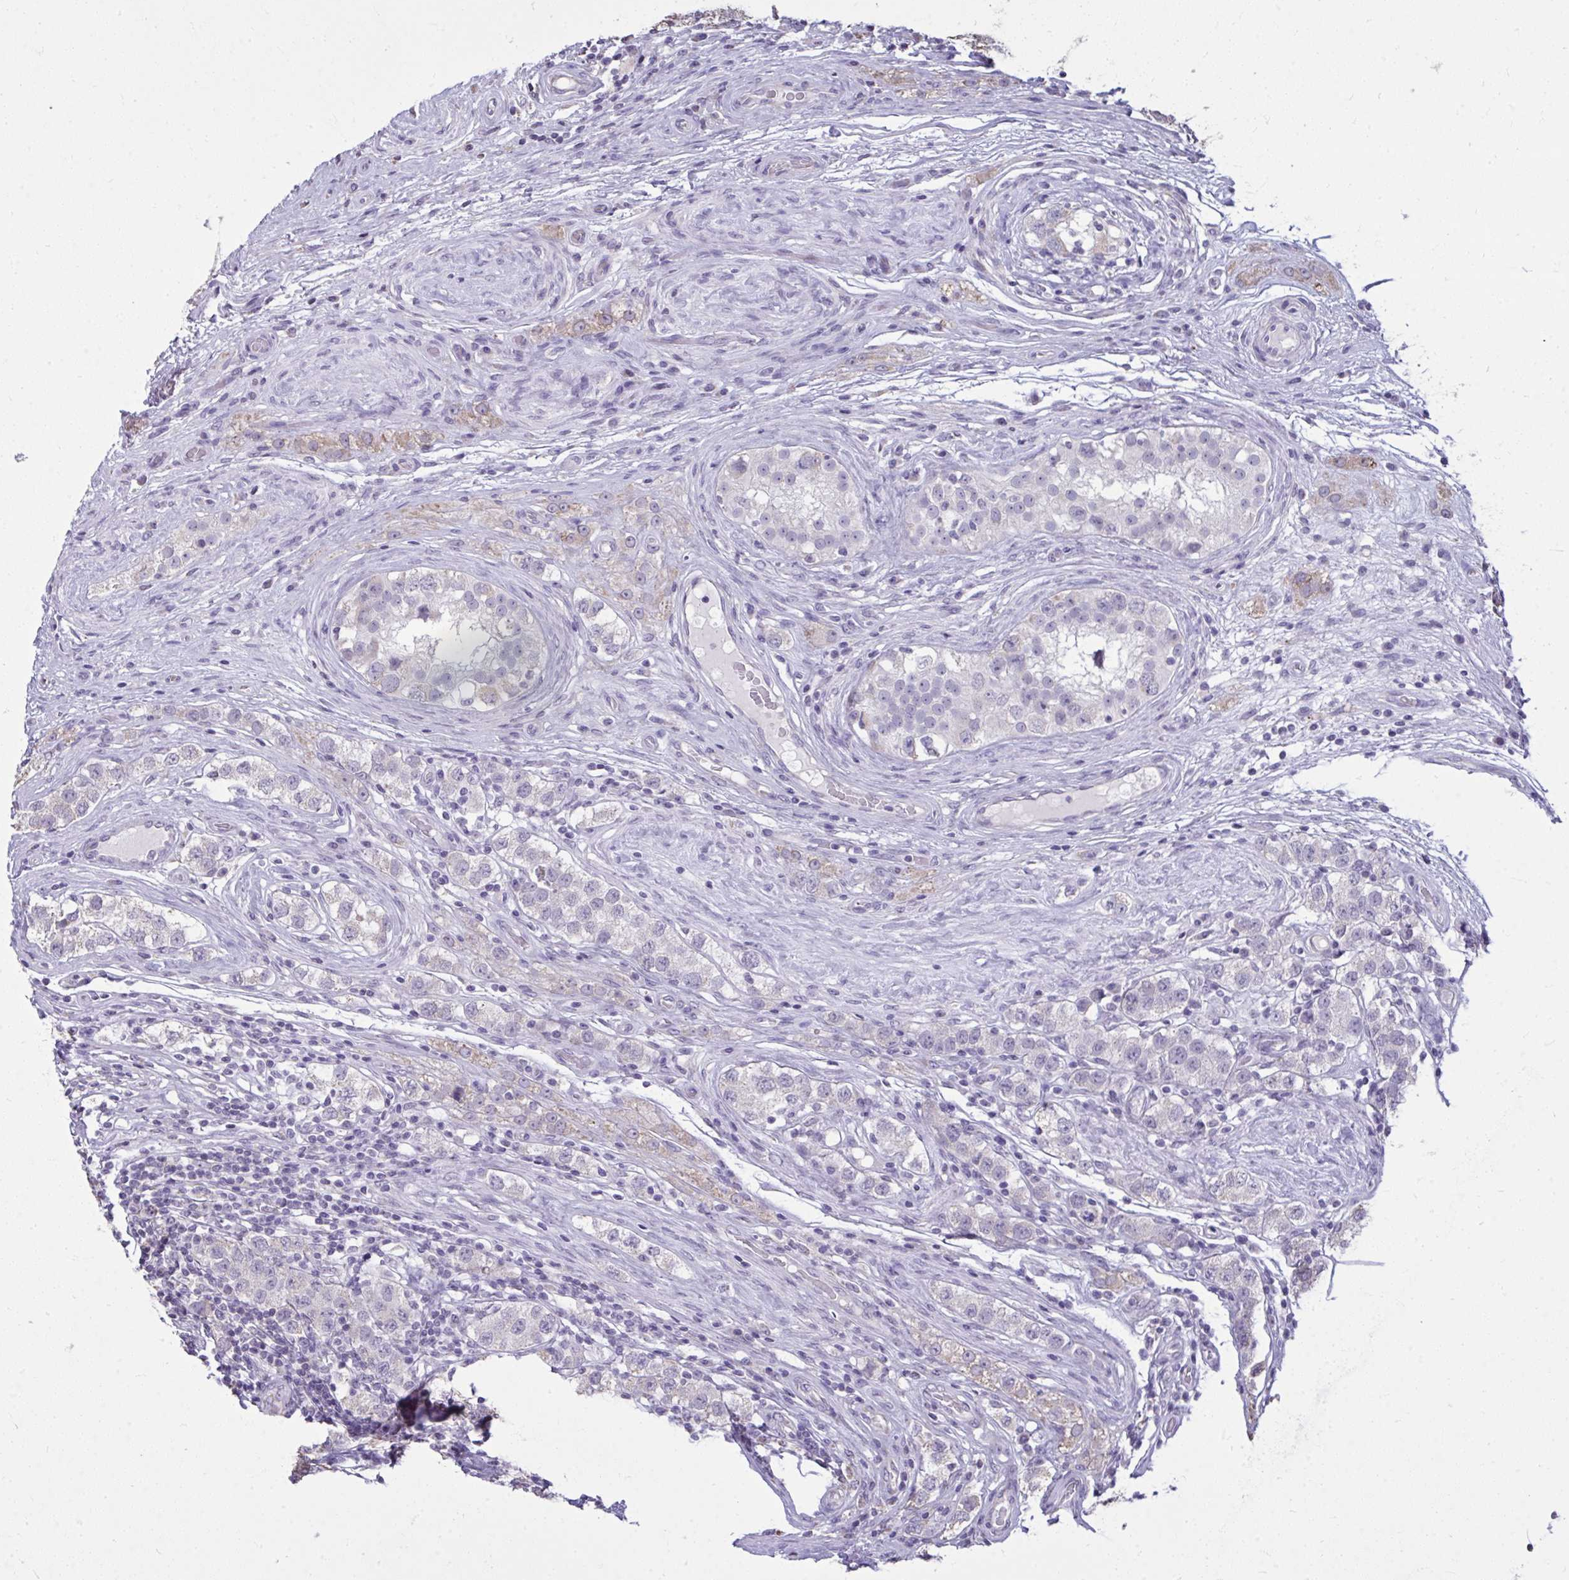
{"staining": {"intensity": "negative", "quantity": "none", "location": "none"}, "tissue": "testis cancer", "cell_type": "Tumor cells", "image_type": "cancer", "snomed": [{"axis": "morphology", "description": "Seminoma, NOS"}, {"axis": "topography", "description": "Testis"}], "caption": "Tumor cells are negative for protein expression in human testis cancer (seminoma).", "gene": "NPPA", "patient": {"sex": "male", "age": 34}}